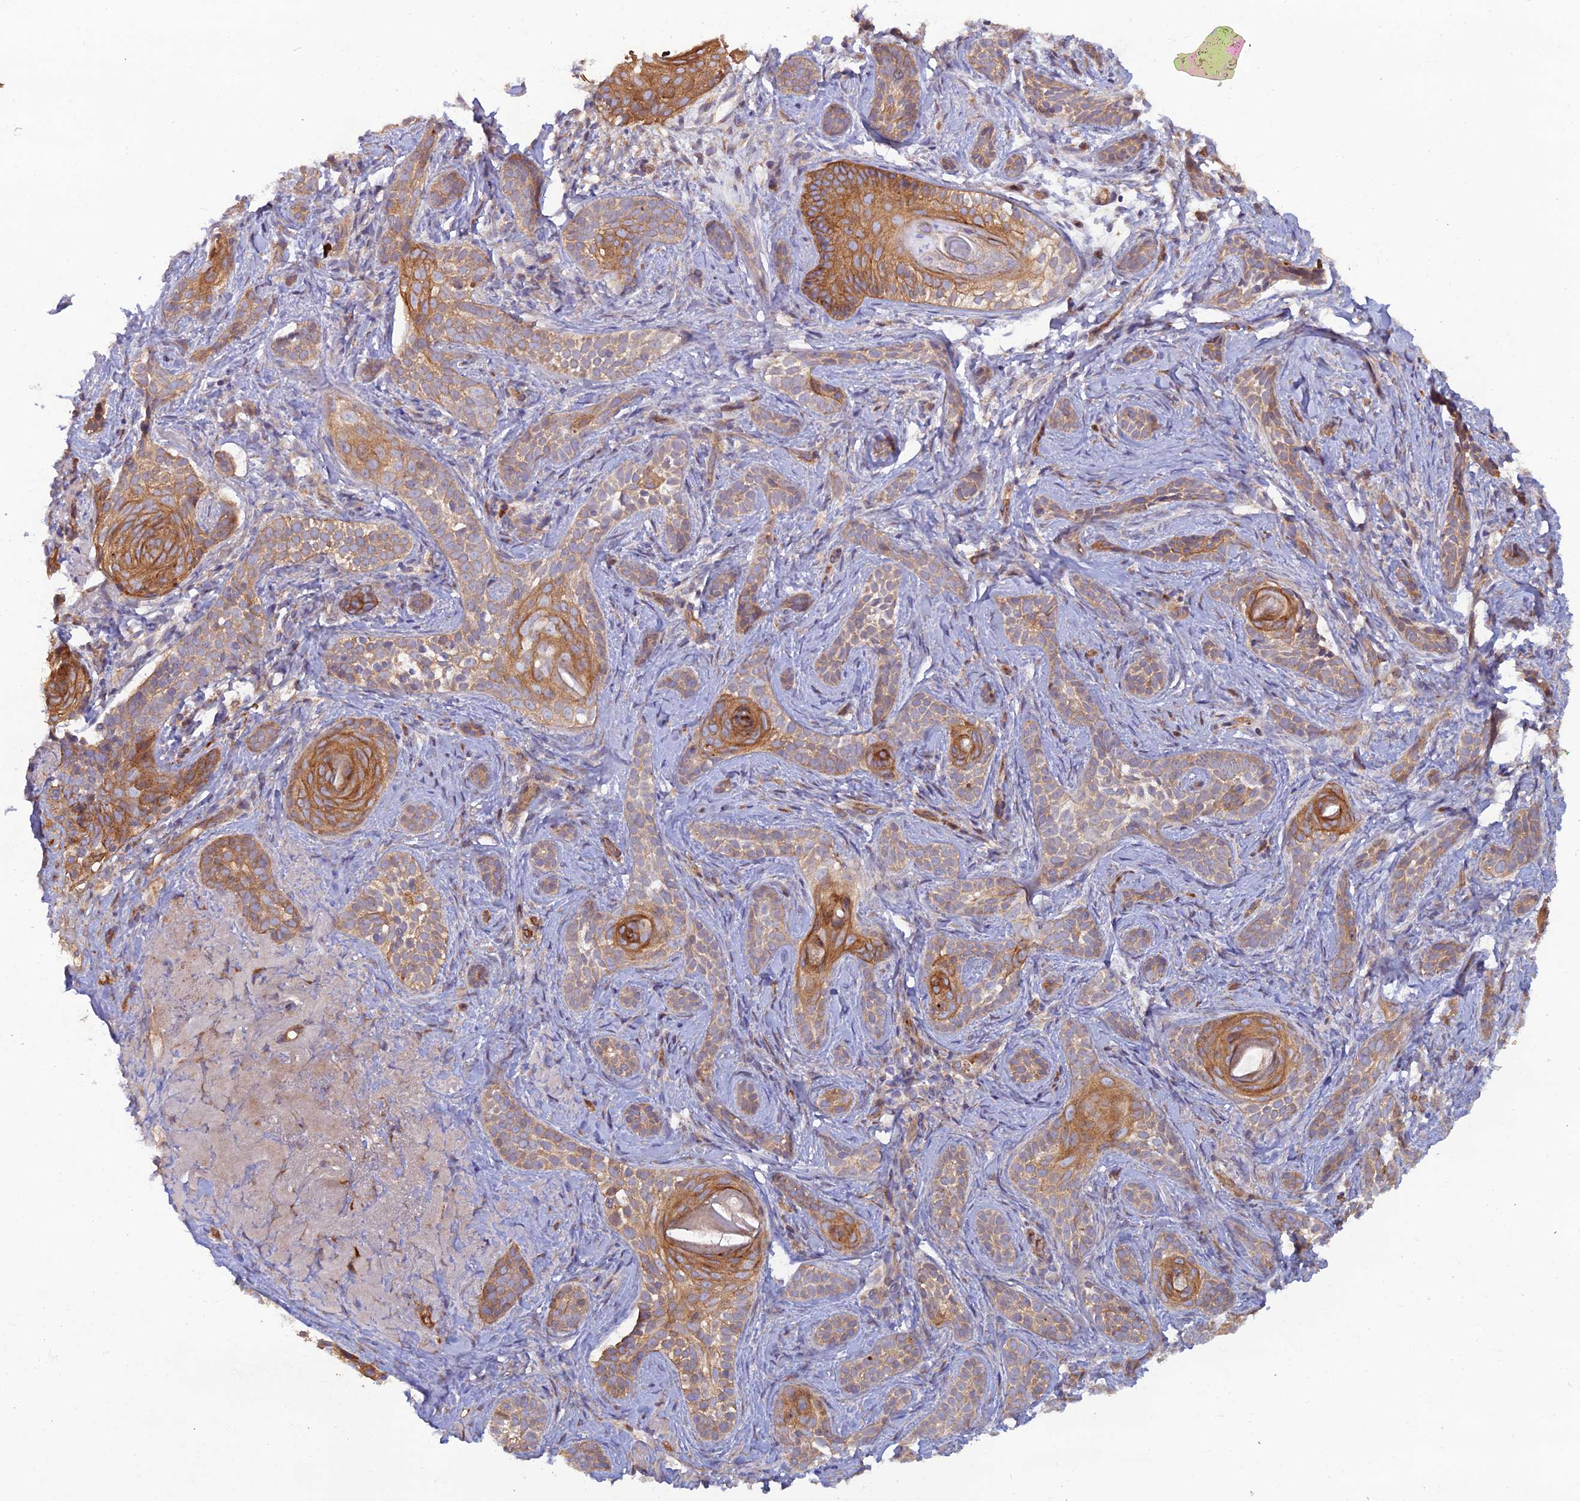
{"staining": {"intensity": "moderate", "quantity": ">75%", "location": "cytoplasmic/membranous"}, "tissue": "skin cancer", "cell_type": "Tumor cells", "image_type": "cancer", "snomed": [{"axis": "morphology", "description": "Basal cell carcinoma"}, {"axis": "topography", "description": "Skin"}], "caption": "Protein expression analysis of human skin cancer reveals moderate cytoplasmic/membranous expression in about >75% of tumor cells.", "gene": "GMCL1", "patient": {"sex": "male", "age": 71}}